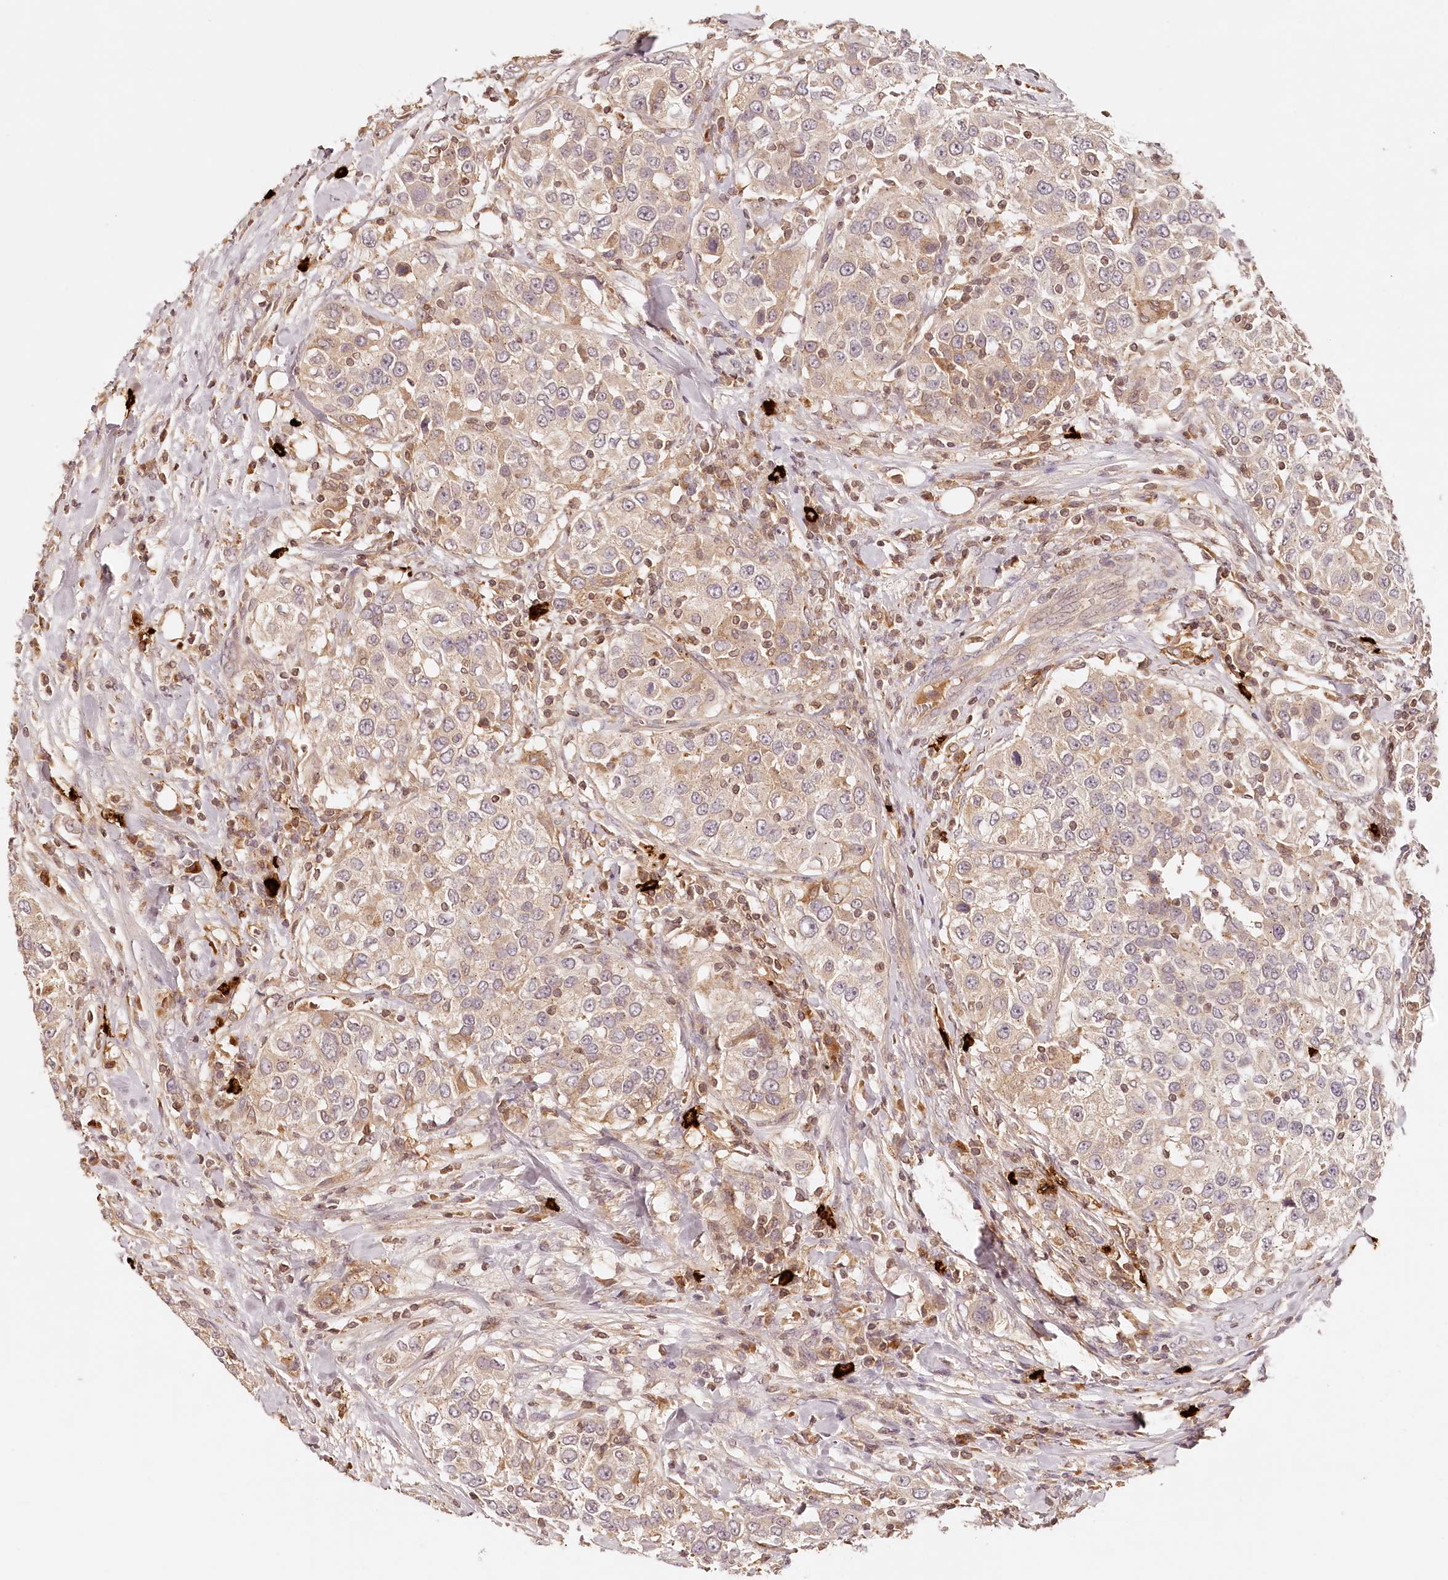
{"staining": {"intensity": "weak", "quantity": "25%-75%", "location": "cytoplasmic/membranous"}, "tissue": "urothelial cancer", "cell_type": "Tumor cells", "image_type": "cancer", "snomed": [{"axis": "morphology", "description": "Urothelial carcinoma, High grade"}, {"axis": "topography", "description": "Urinary bladder"}], "caption": "Protein expression analysis of human urothelial cancer reveals weak cytoplasmic/membranous staining in approximately 25%-75% of tumor cells.", "gene": "SYNGR1", "patient": {"sex": "female", "age": 80}}